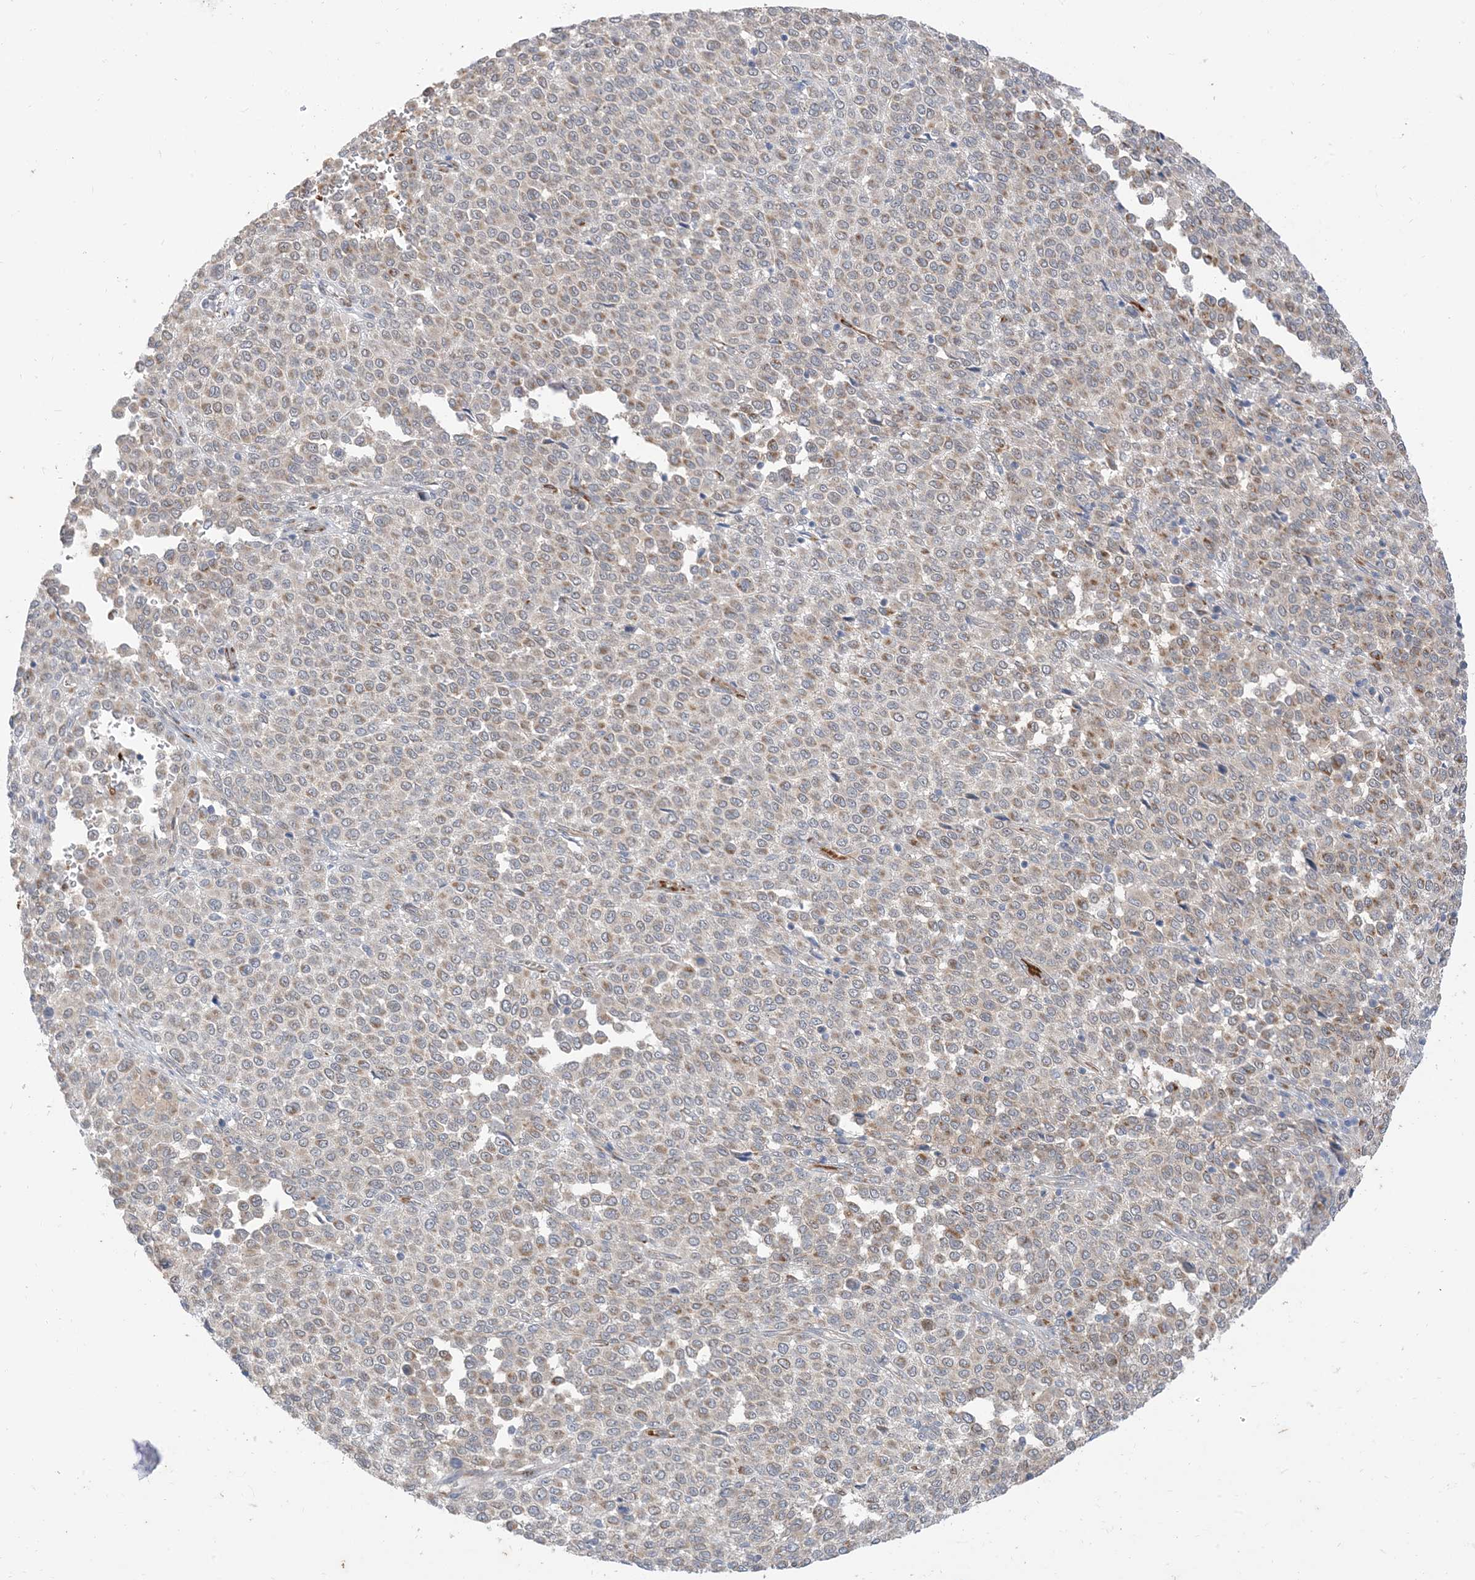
{"staining": {"intensity": "weak", "quantity": "25%-75%", "location": "cytoplasmic/membranous"}, "tissue": "melanoma", "cell_type": "Tumor cells", "image_type": "cancer", "snomed": [{"axis": "morphology", "description": "Malignant melanoma, Metastatic site"}, {"axis": "topography", "description": "Pancreas"}], "caption": "A histopathology image showing weak cytoplasmic/membranous positivity in approximately 25%-75% of tumor cells in melanoma, as visualized by brown immunohistochemical staining.", "gene": "RIN1", "patient": {"sex": "female", "age": 30}}